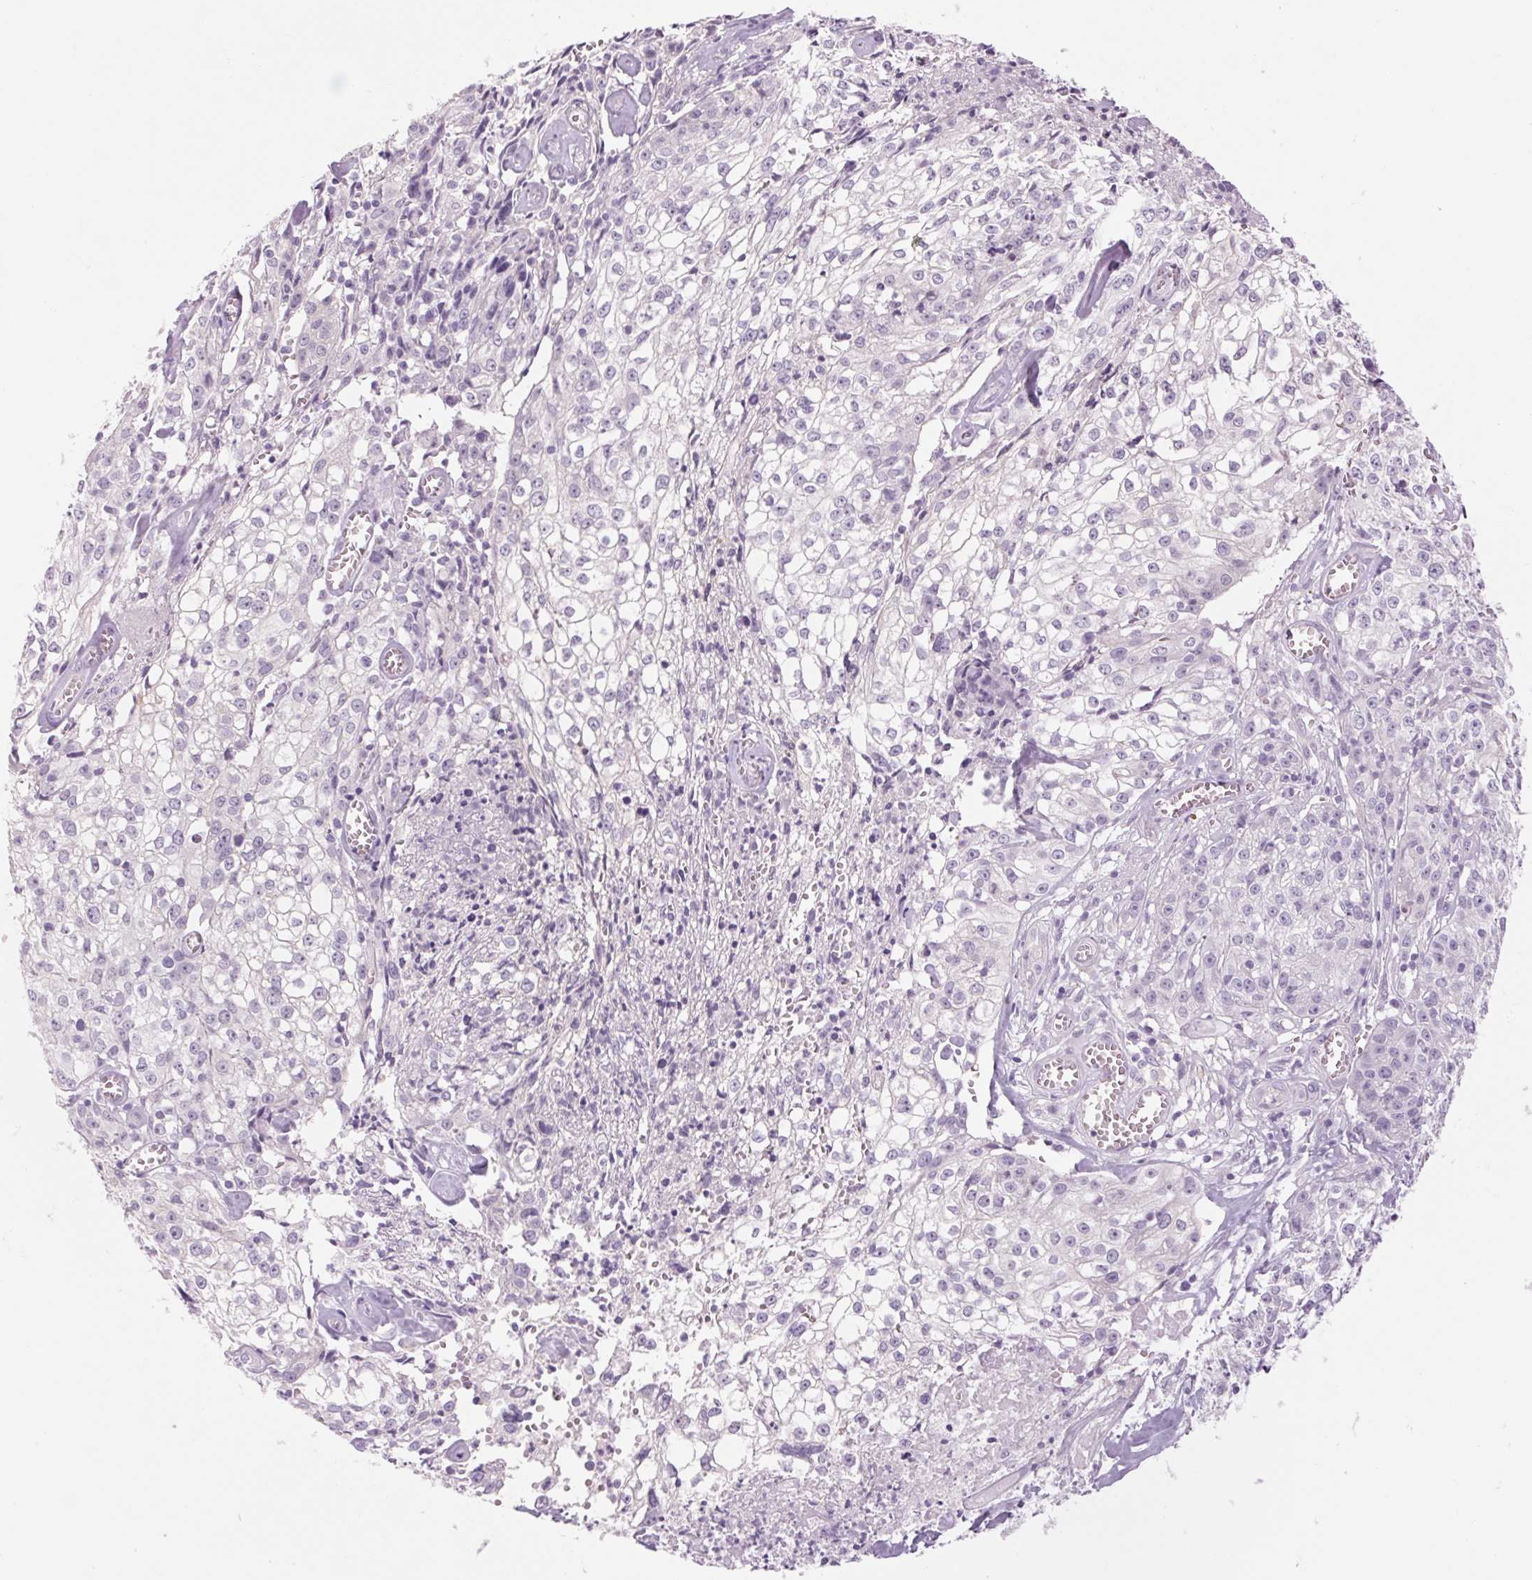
{"staining": {"intensity": "negative", "quantity": "none", "location": "none"}, "tissue": "cervical cancer", "cell_type": "Tumor cells", "image_type": "cancer", "snomed": [{"axis": "morphology", "description": "Squamous cell carcinoma, NOS"}, {"axis": "topography", "description": "Cervix"}], "caption": "Cervical cancer (squamous cell carcinoma) stained for a protein using immunohistochemistry (IHC) displays no positivity tumor cells.", "gene": "RPTN", "patient": {"sex": "female", "age": 85}}